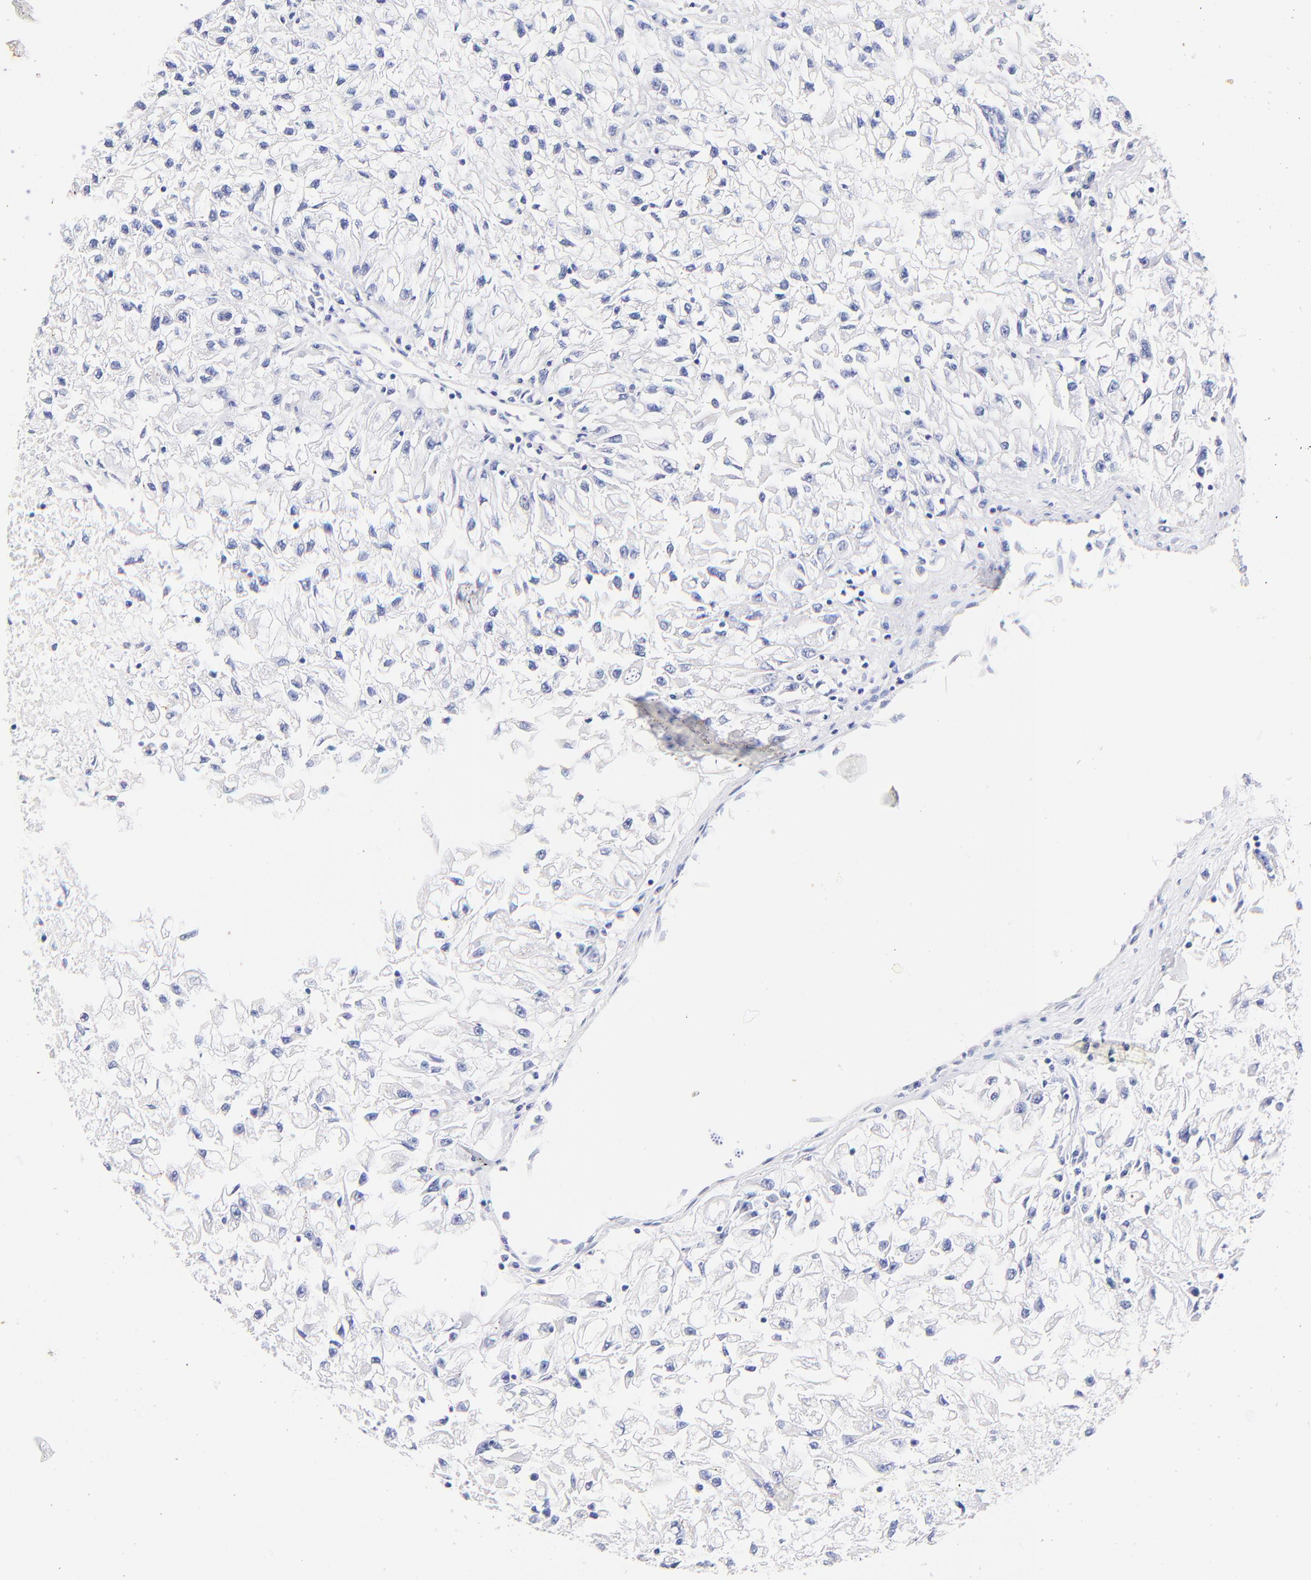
{"staining": {"intensity": "negative", "quantity": "none", "location": "none"}, "tissue": "renal cancer", "cell_type": "Tumor cells", "image_type": "cancer", "snomed": [{"axis": "morphology", "description": "Adenocarcinoma, NOS"}, {"axis": "topography", "description": "Kidney"}], "caption": "This is an IHC micrograph of renal cancer. There is no staining in tumor cells.", "gene": "HORMAD2", "patient": {"sex": "male", "age": 59}}